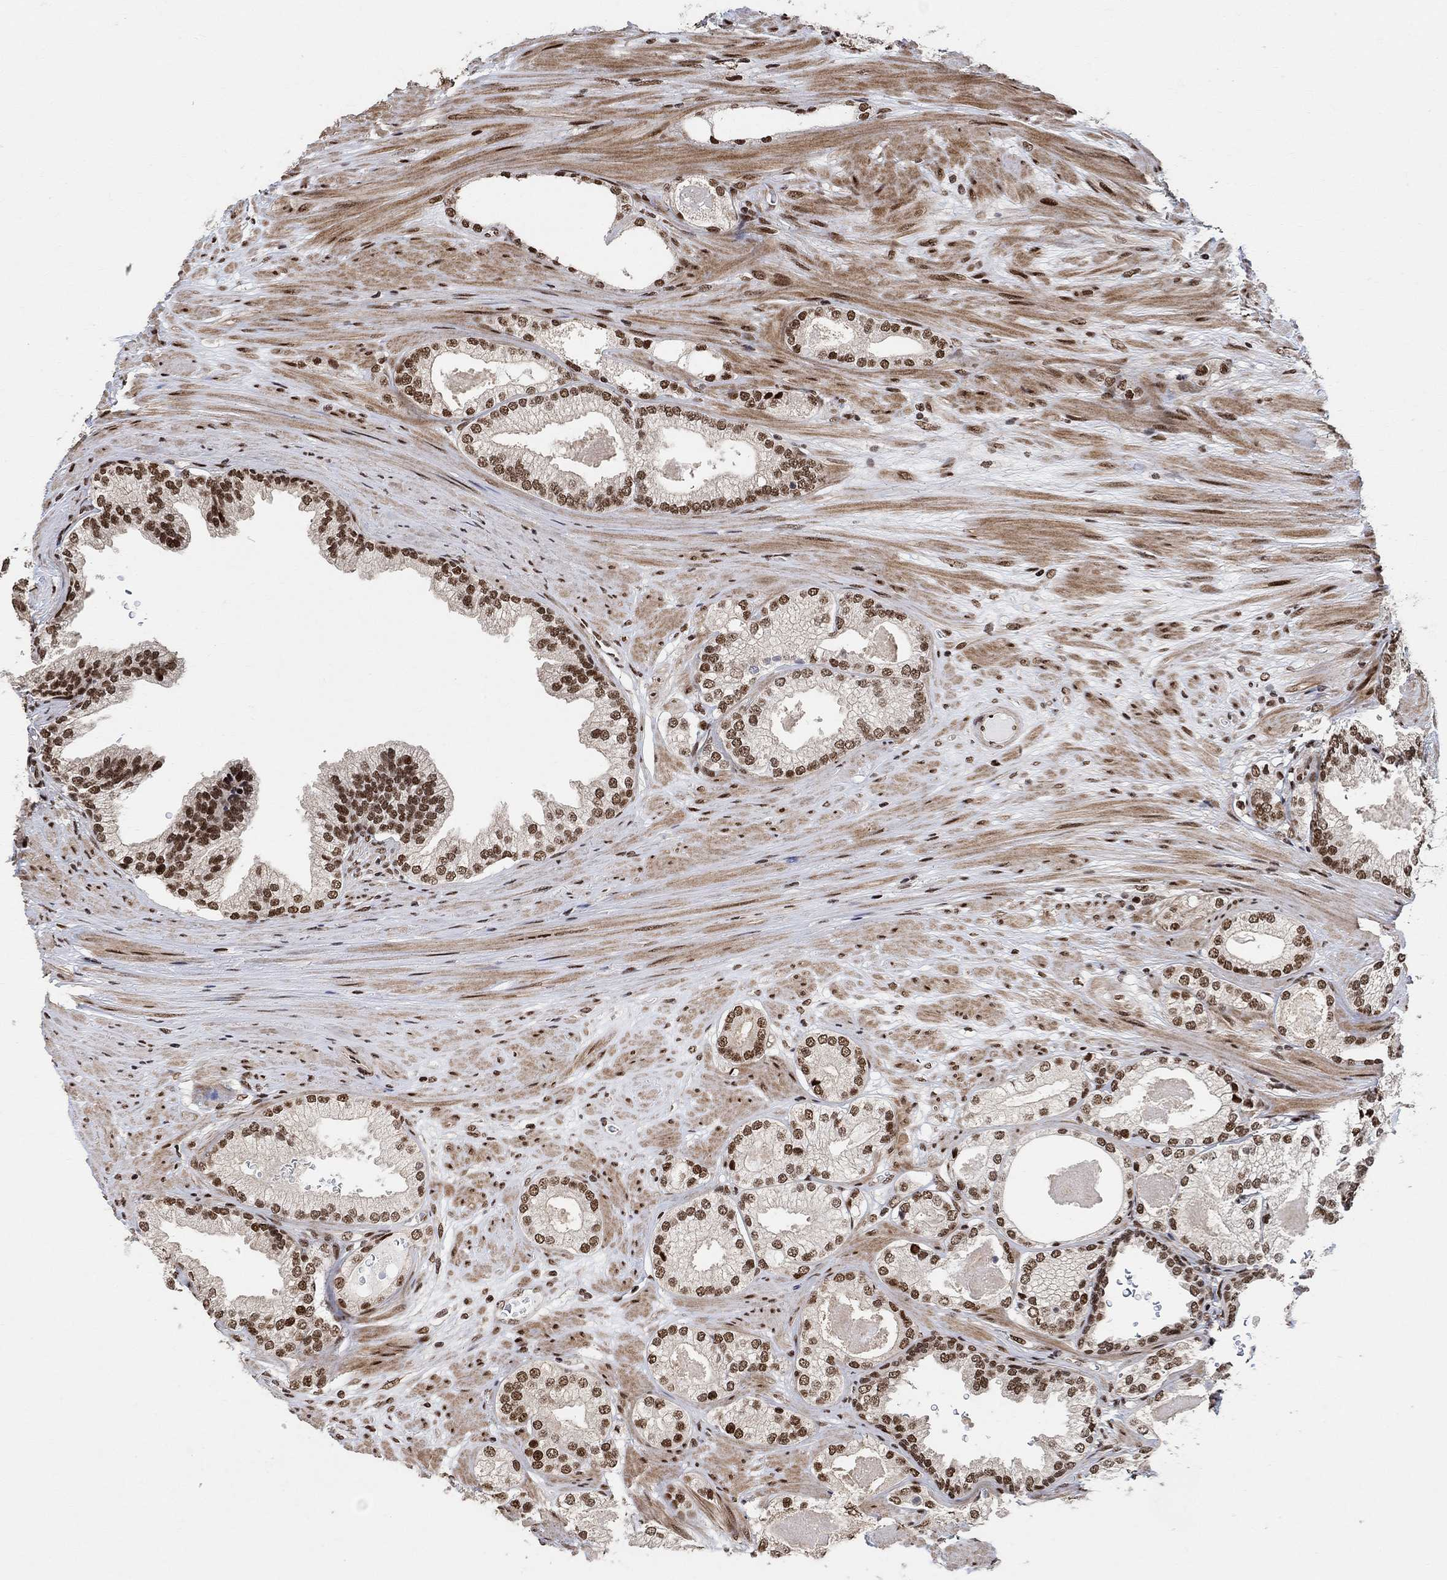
{"staining": {"intensity": "strong", "quantity": ">75%", "location": "nuclear"}, "tissue": "prostate cancer", "cell_type": "Tumor cells", "image_type": "cancer", "snomed": [{"axis": "morphology", "description": "Adenocarcinoma, High grade"}, {"axis": "topography", "description": "Prostate and seminal vesicle, NOS"}], "caption": "High-grade adenocarcinoma (prostate) was stained to show a protein in brown. There is high levels of strong nuclear expression in approximately >75% of tumor cells.", "gene": "E4F1", "patient": {"sex": "male", "age": 62}}